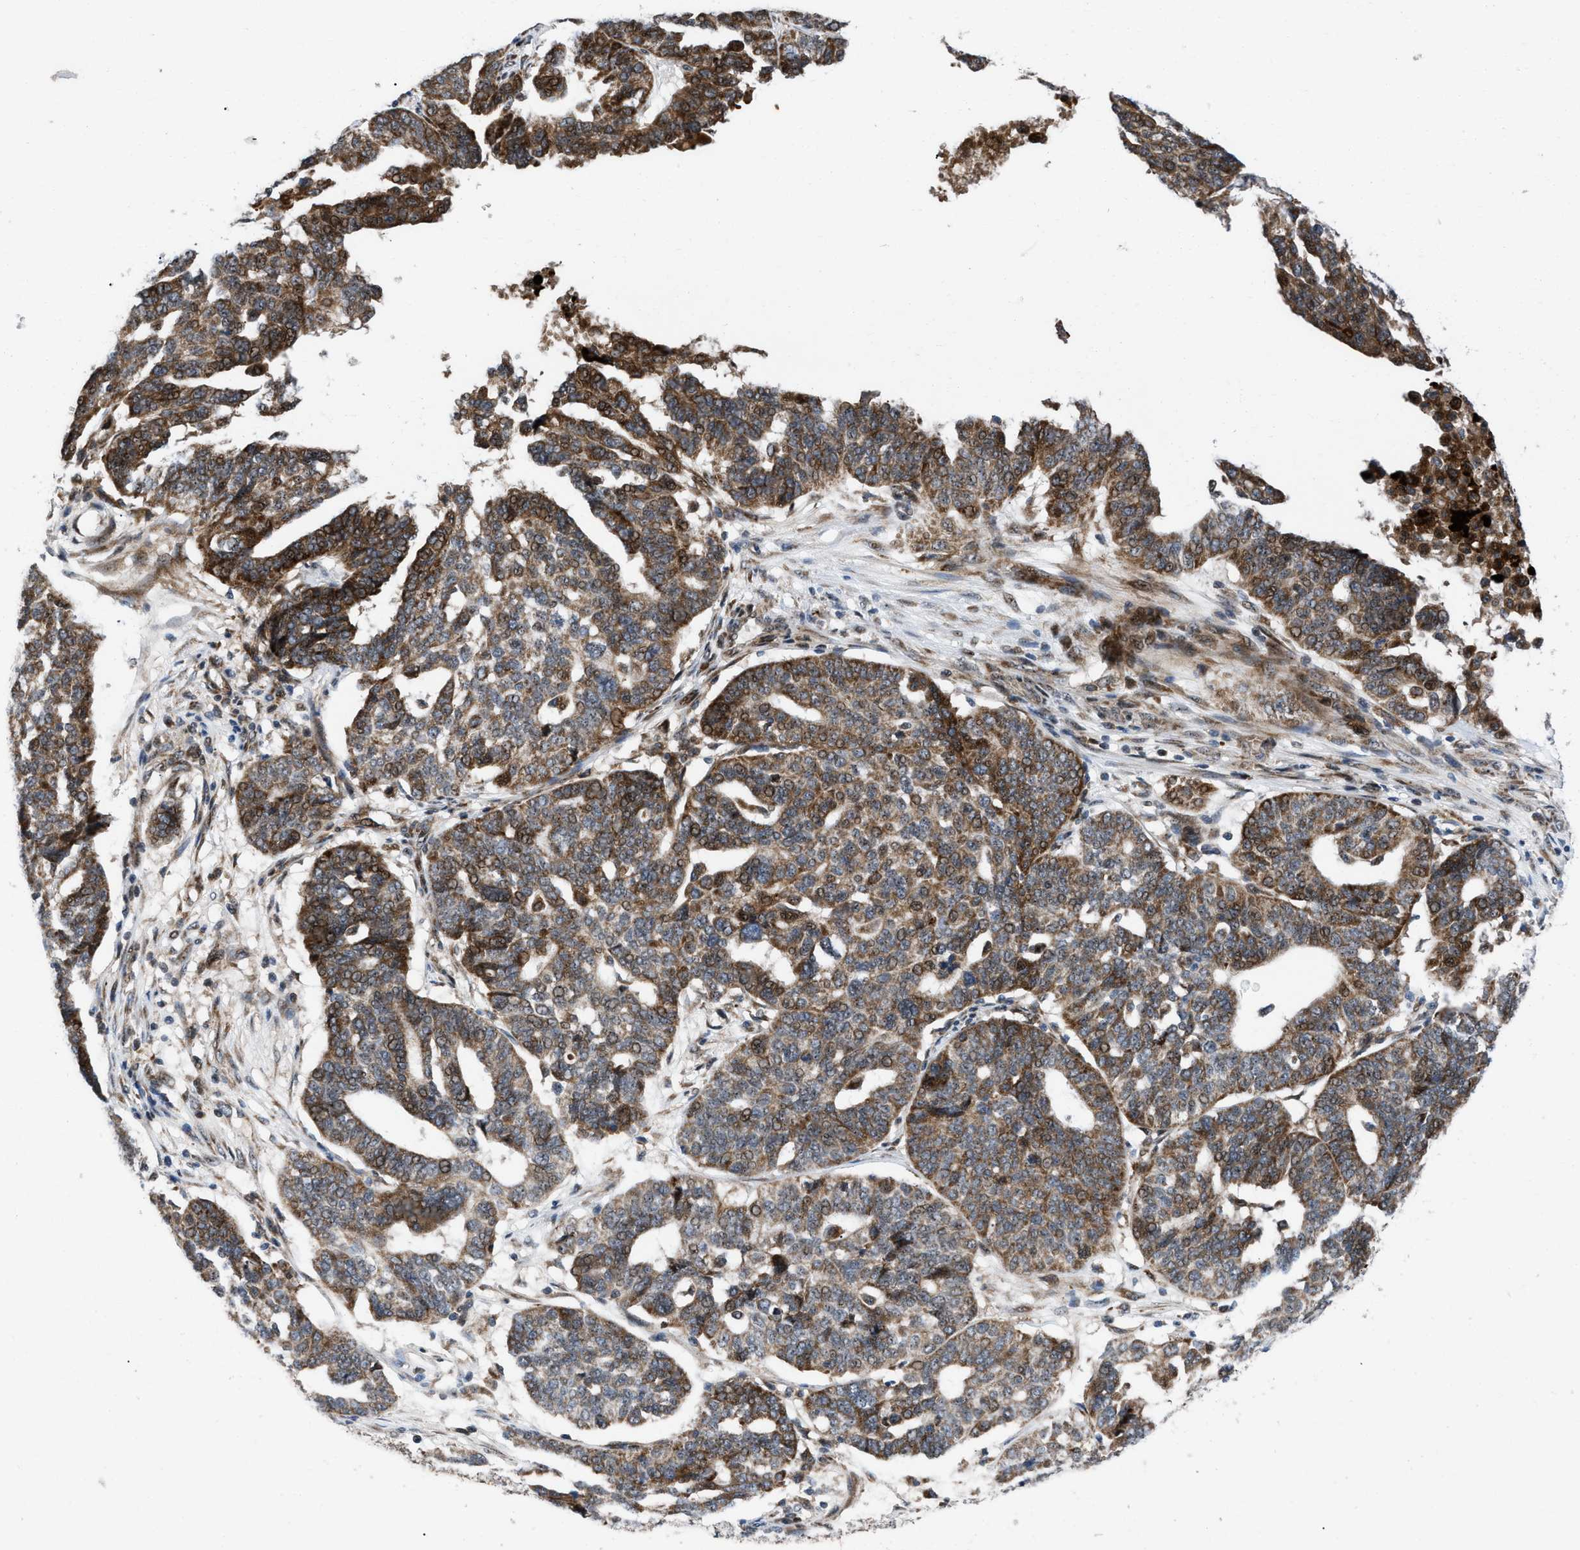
{"staining": {"intensity": "strong", "quantity": "25%-75%", "location": "cytoplasmic/membranous"}, "tissue": "ovarian cancer", "cell_type": "Tumor cells", "image_type": "cancer", "snomed": [{"axis": "morphology", "description": "Cystadenocarcinoma, serous, NOS"}, {"axis": "topography", "description": "Ovary"}], "caption": "Immunohistochemistry of ovarian serous cystadenocarcinoma reveals high levels of strong cytoplasmic/membranous expression in about 25%-75% of tumor cells.", "gene": "AP3M2", "patient": {"sex": "female", "age": 59}}